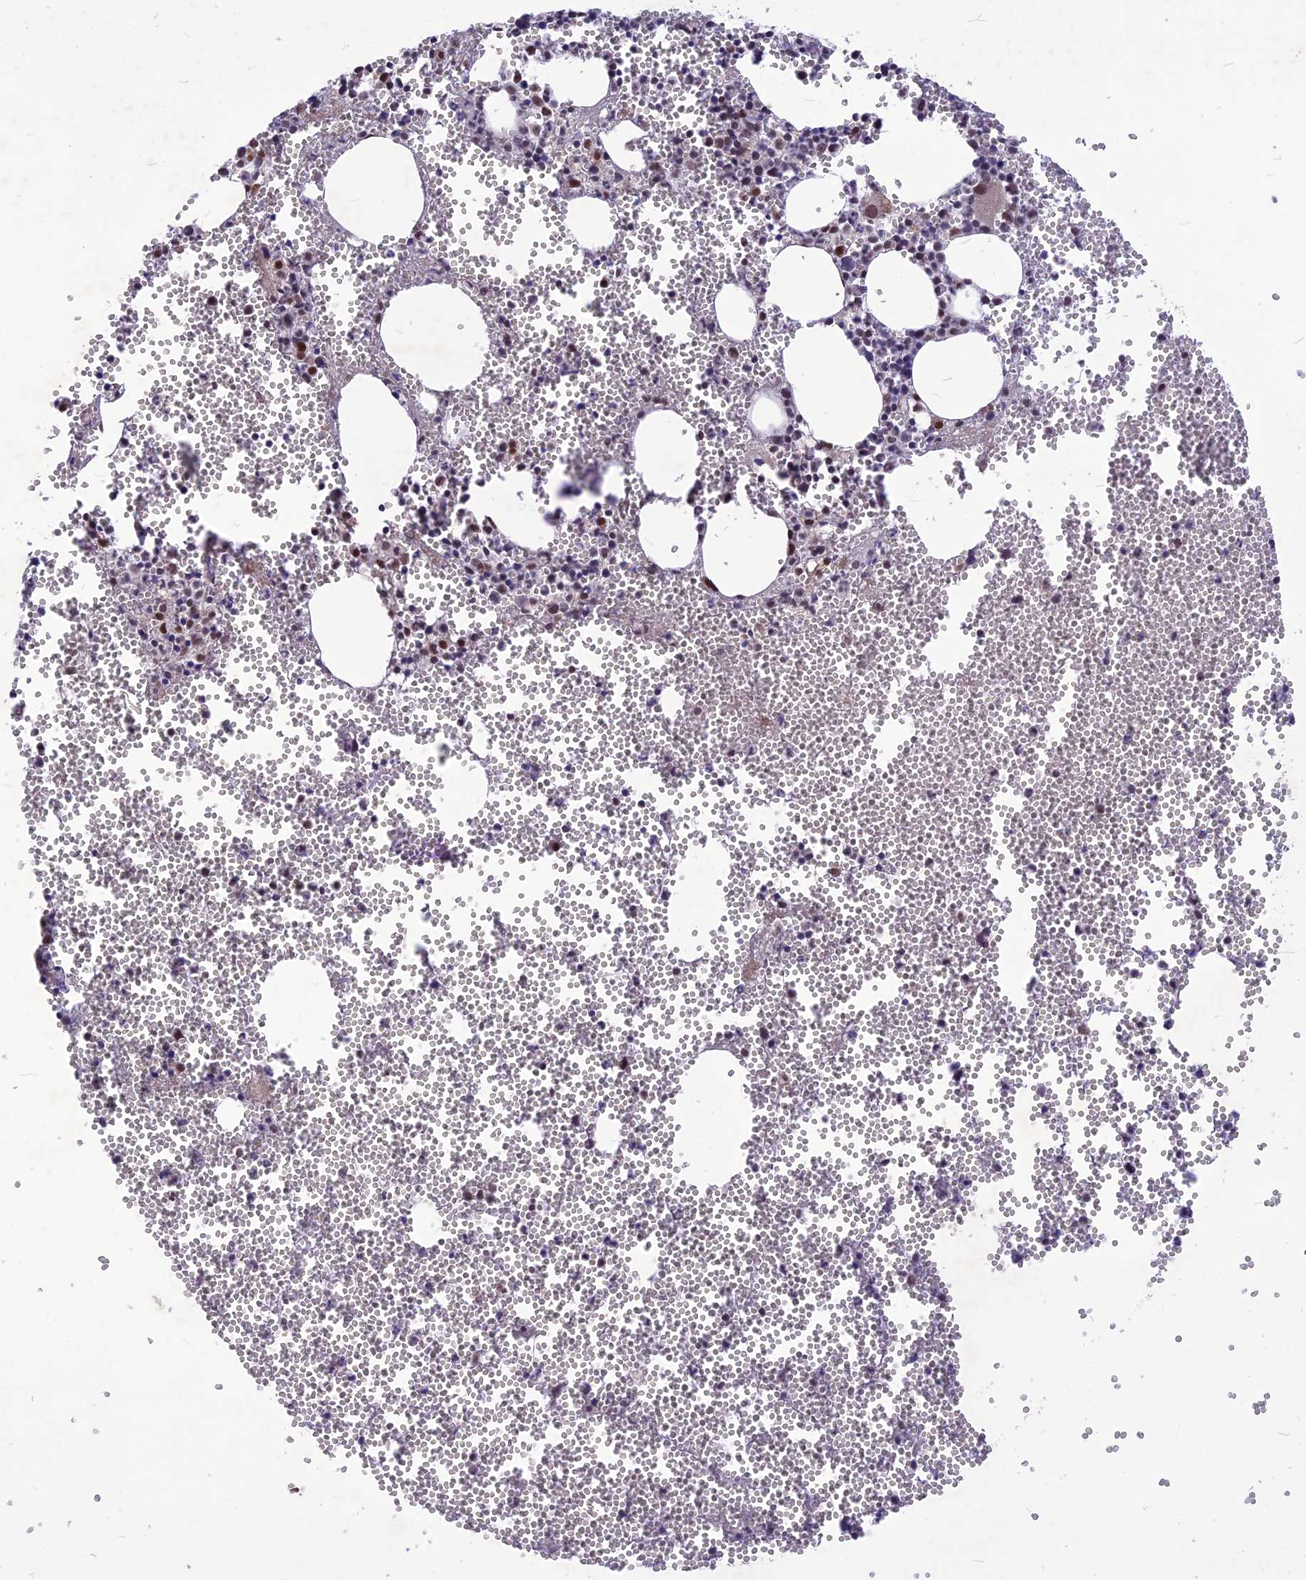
{"staining": {"intensity": "moderate", "quantity": "25%-75%", "location": "nuclear"}, "tissue": "bone marrow", "cell_type": "Hematopoietic cells", "image_type": "normal", "snomed": [{"axis": "morphology", "description": "Normal tissue, NOS"}, {"axis": "topography", "description": "Bone marrow"}], "caption": "Brown immunohistochemical staining in benign bone marrow demonstrates moderate nuclear expression in approximately 25%-75% of hematopoietic cells.", "gene": "DIS3", "patient": {"sex": "female", "age": 77}}